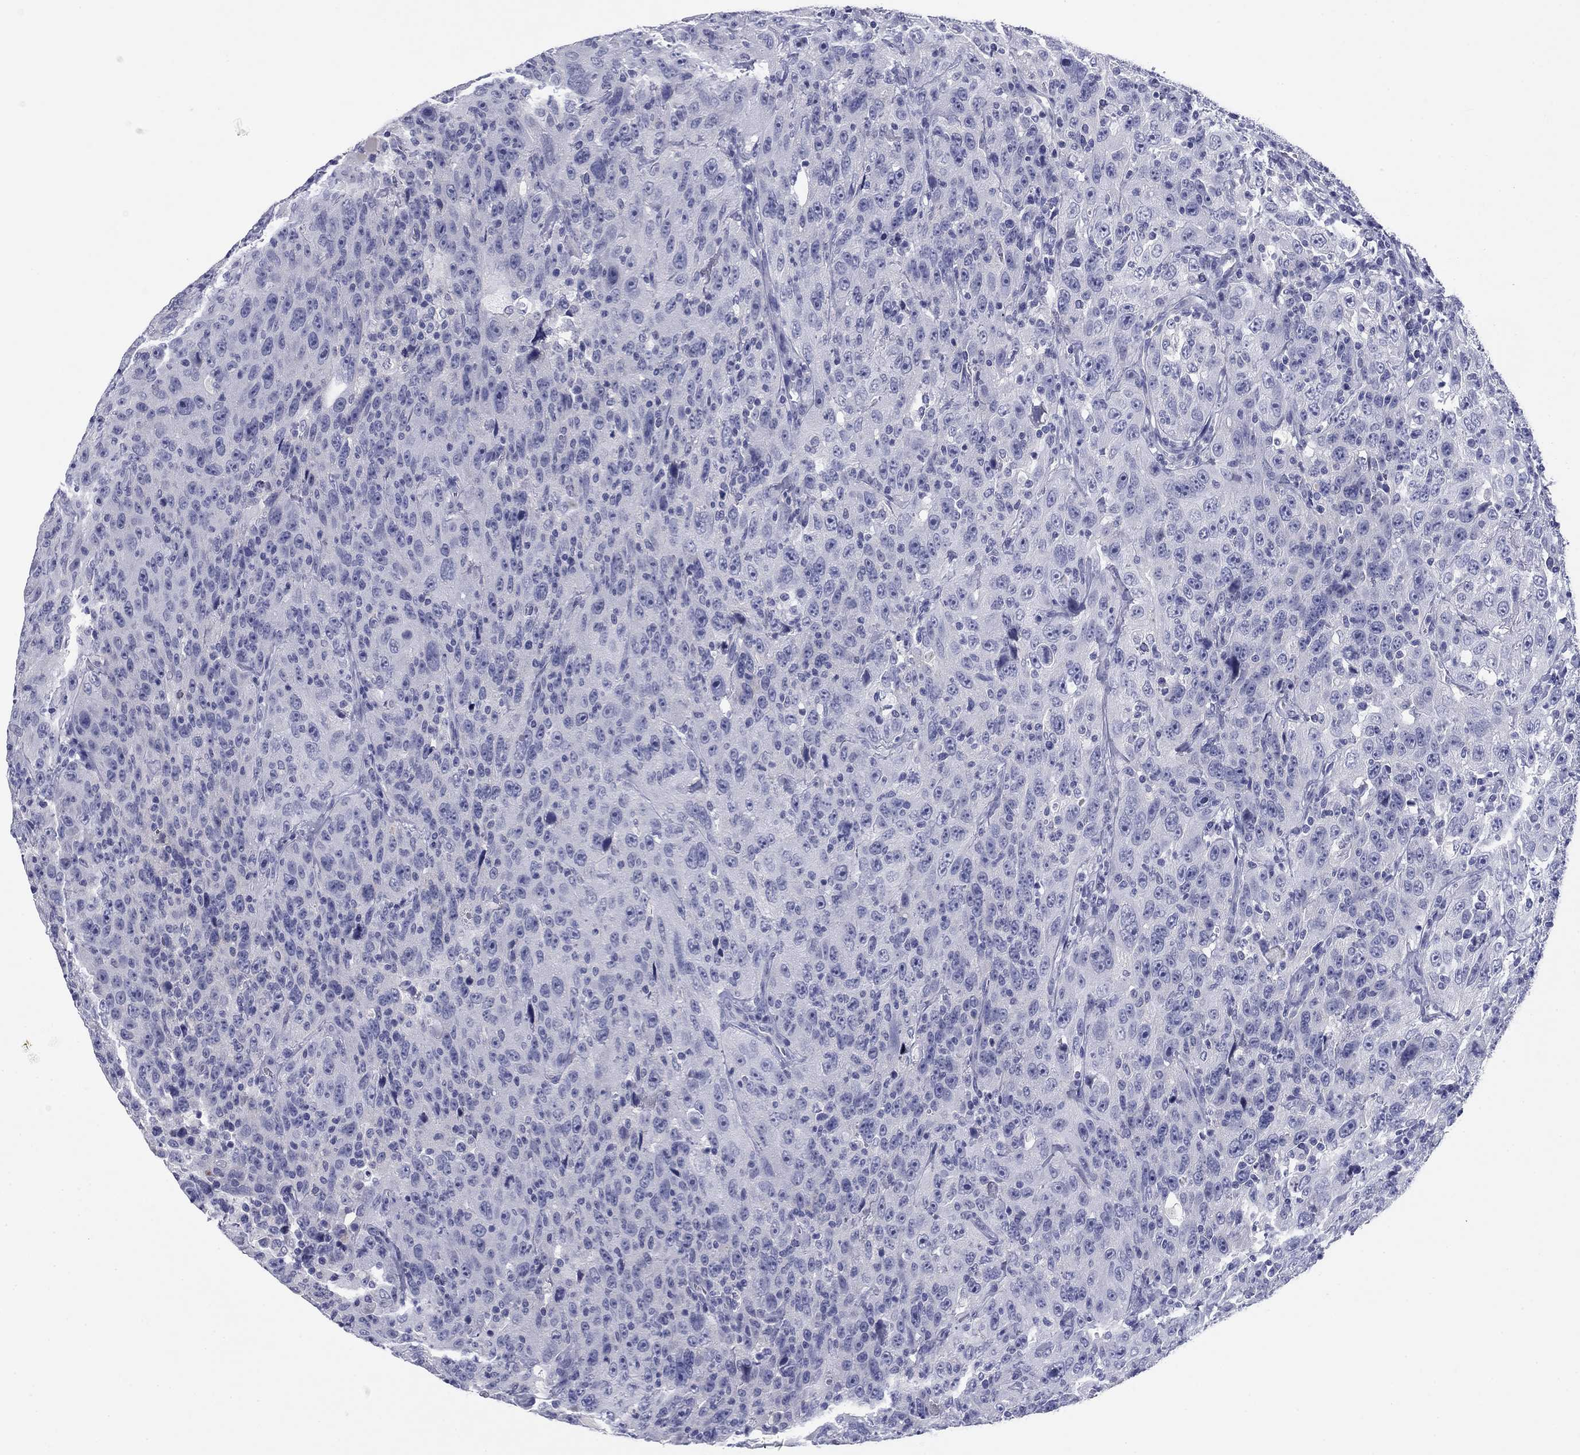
{"staining": {"intensity": "negative", "quantity": "none", "location": "none"}, "tissue": "urothelial cancer", "cell_type": "Tumor cells", "image_type": "cancer", "snomed": [{"axis": "morphology", "description": "Urothelial carcinoma, NOS"}, {"axis": "morphology", "description": "Urothelial carcinoma, High grade"}, {"axis": "topography", "description": "Urinary bladder"}], "caption": "This is an IHC image of urothelial carcinoma (high-grade). There is no staining in tumor cells.", "gene": "KCNH1", "patient": {"sex": "female", "age": 73}}